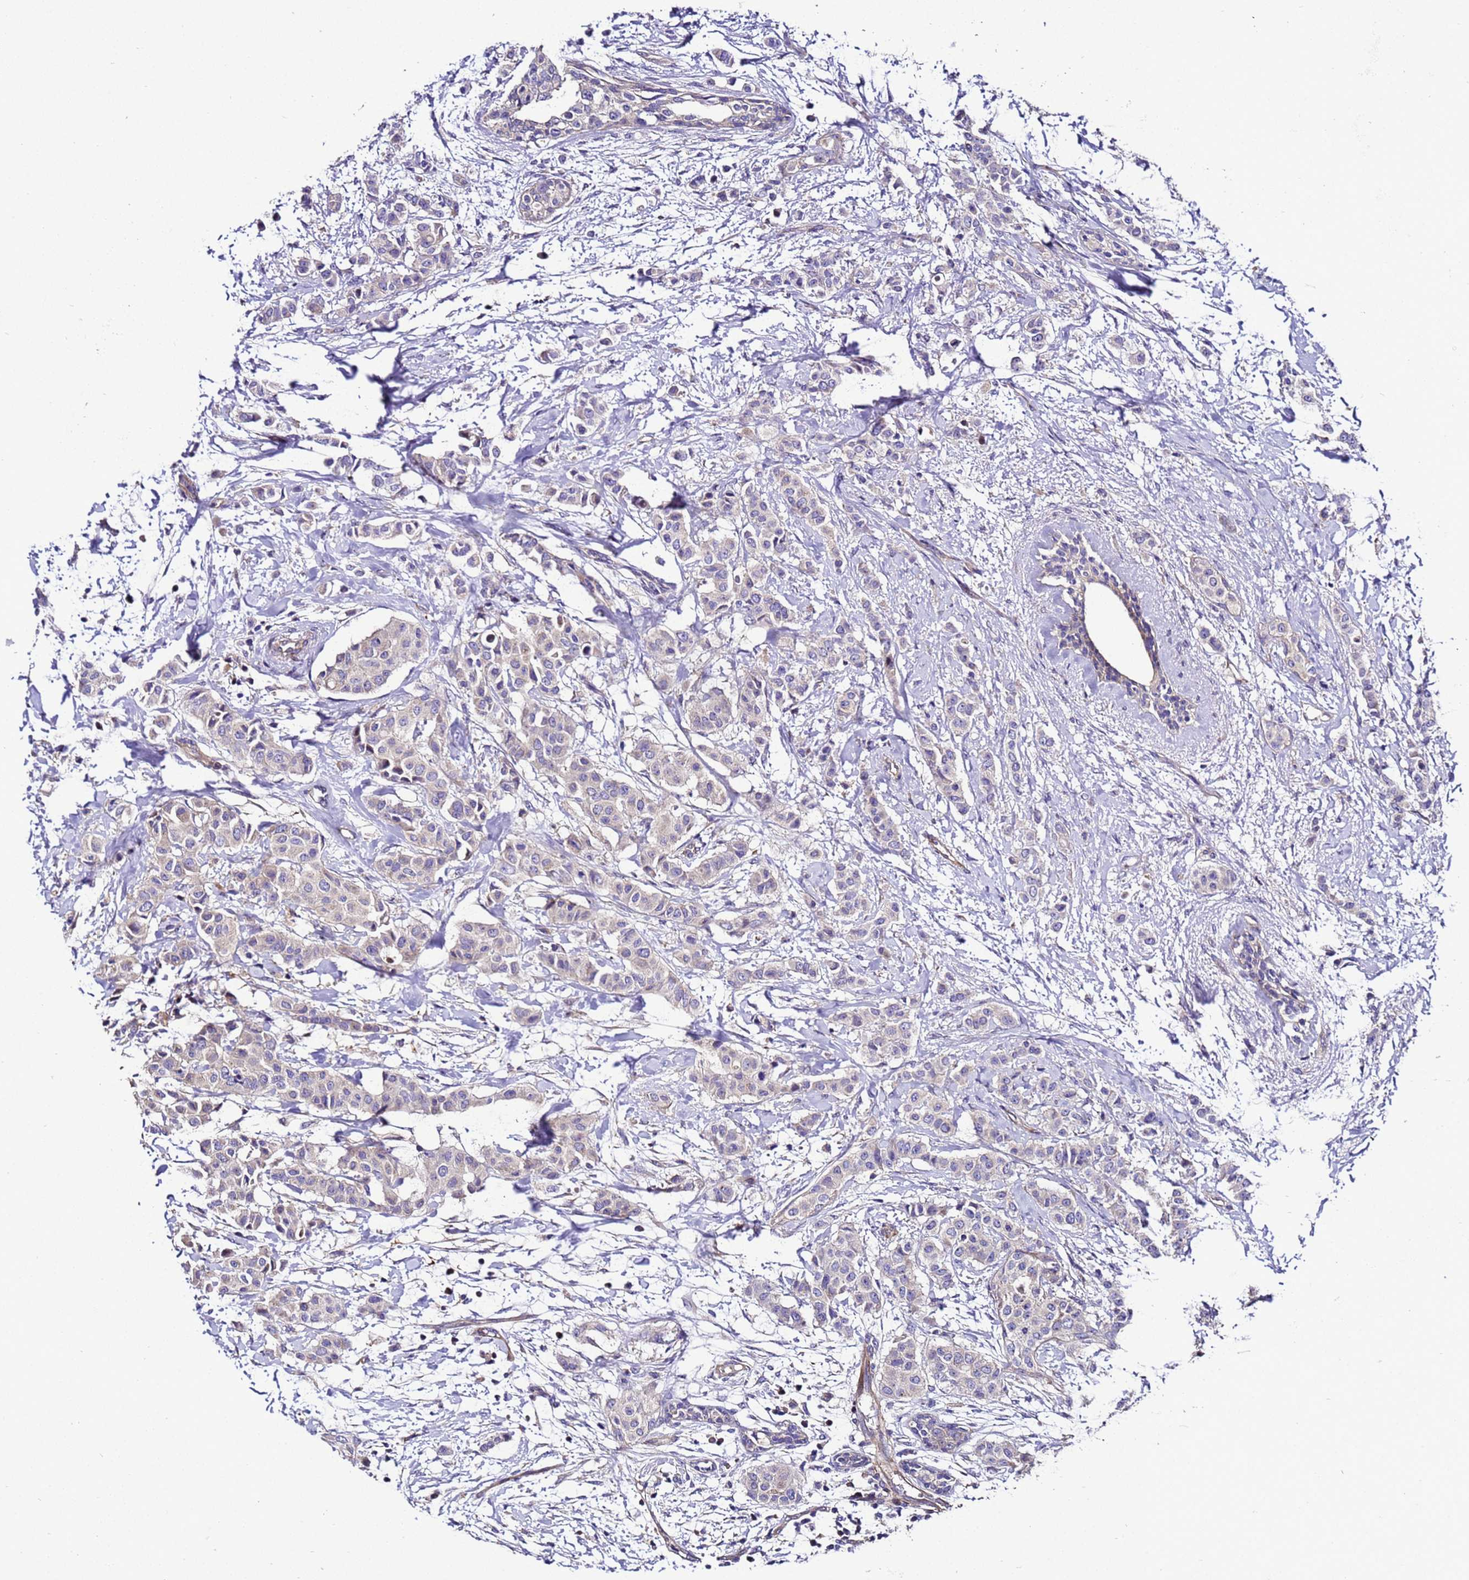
{"staining": {"intensity": "weak", "quantity": "25%-75%", "location": "cytoplasmic/membranous"}, "tissue": "breast cancer", "cell_type": "Tumor cells", "image_type": "cancer", "snomed": [{"axis": "morphology", "description": "Duct carcinoma"}, {"axis": "topography", "description": "Breast"}], "caption": "Immunohistochemical staining of intraductal carcinoma (breast) reveals low levels of weak cytoplasmic/membranous positivity in about 25%-75% of tumor cells.", "gene": "ZNF417", "patient": {"sex": "female", "age": 40}}